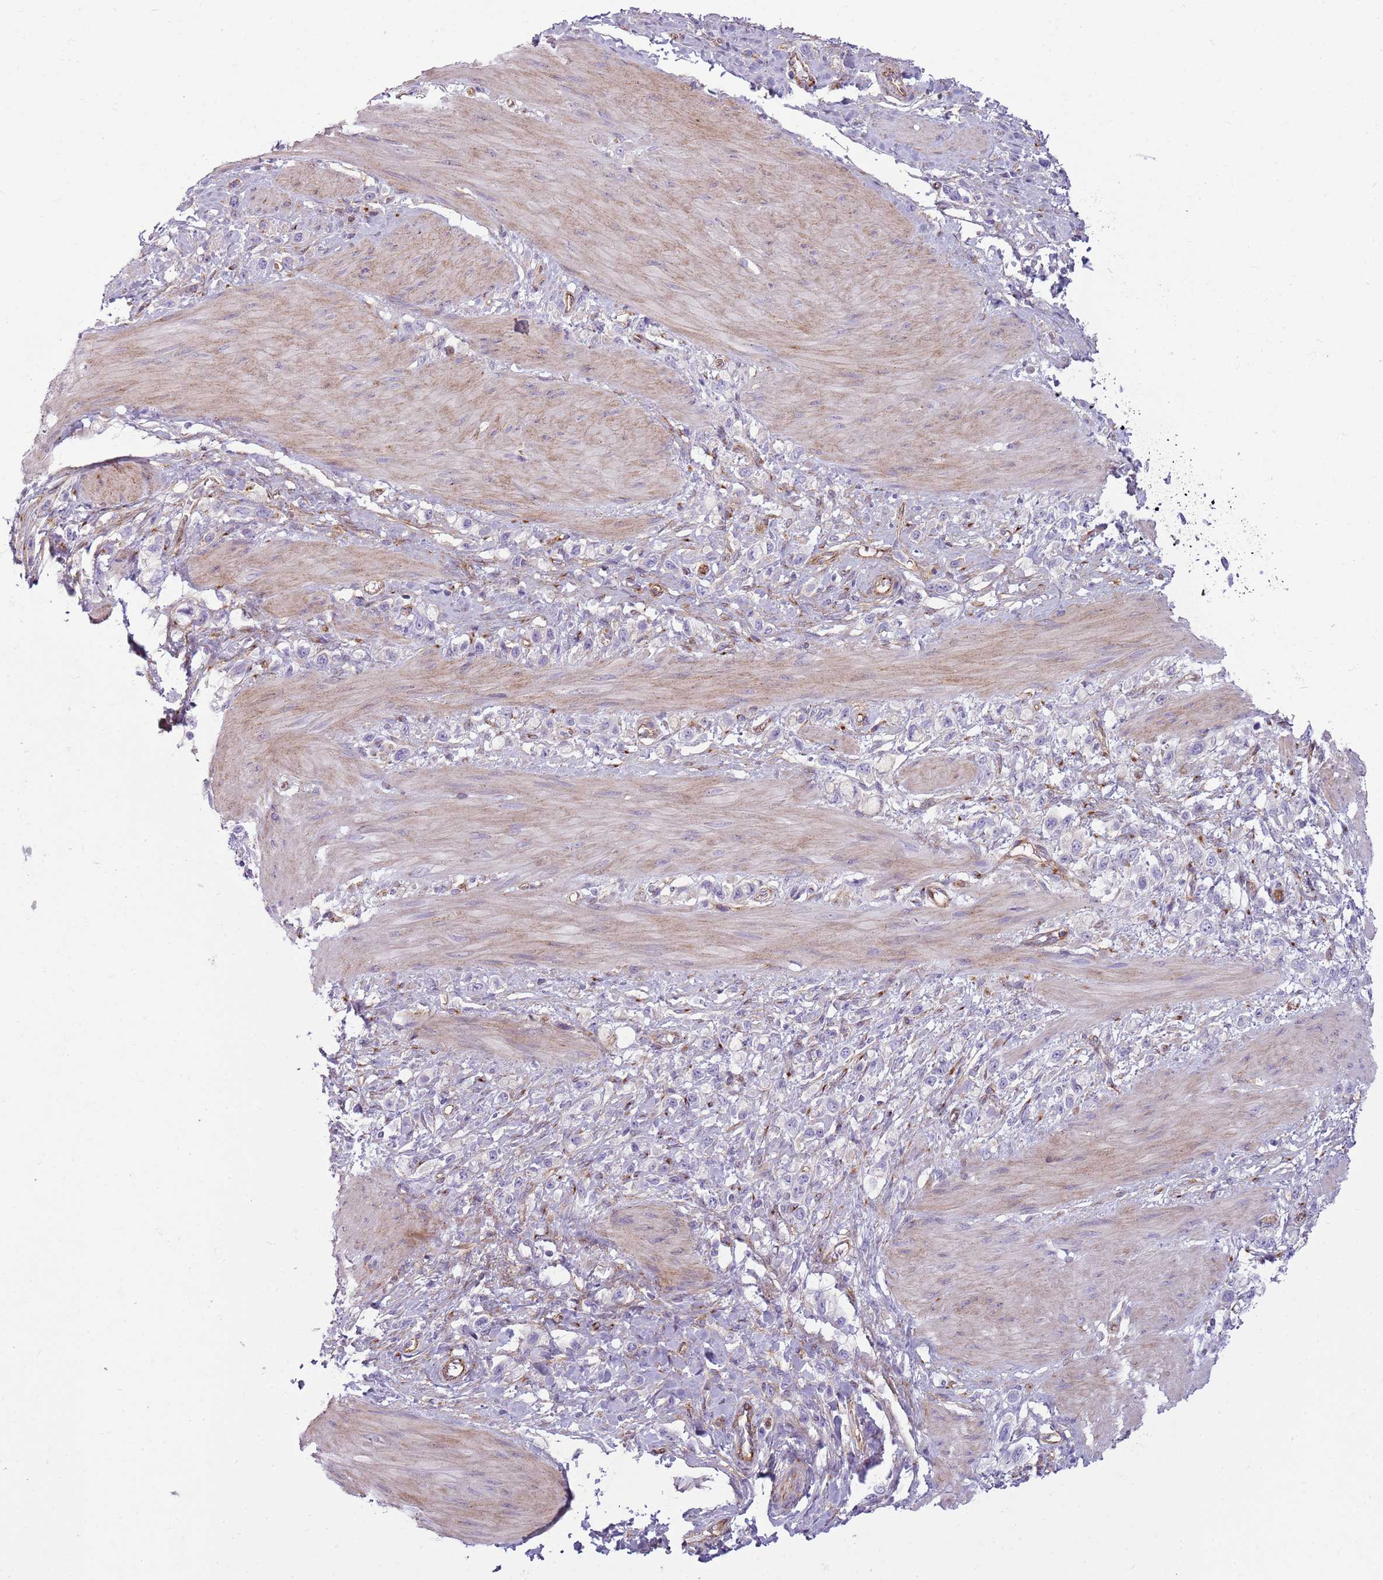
{"staining": {"intensity": "negative", "quantity": "none", "location": "none"}, "tissue": "stomach cancer", "cell_type": "Tumor cells", "image_type": "cancer", "snomed": [{"axis": "morphology", "description": "Adenocarcinoma, NOS"}, {"axis": "topography", "description": "Stomach"}], "caption": "This photomicrograph is of stomach cancer (adenocarcinoma) stained with immunohistochemistry (IHC) to label a protein in brown with the nuclei are counter-stained blue. There is no expression in tumor cells. Nuclei are stained in blue.", "gene": "SNX1", "patient": {"sex": "female", "age": 65}}